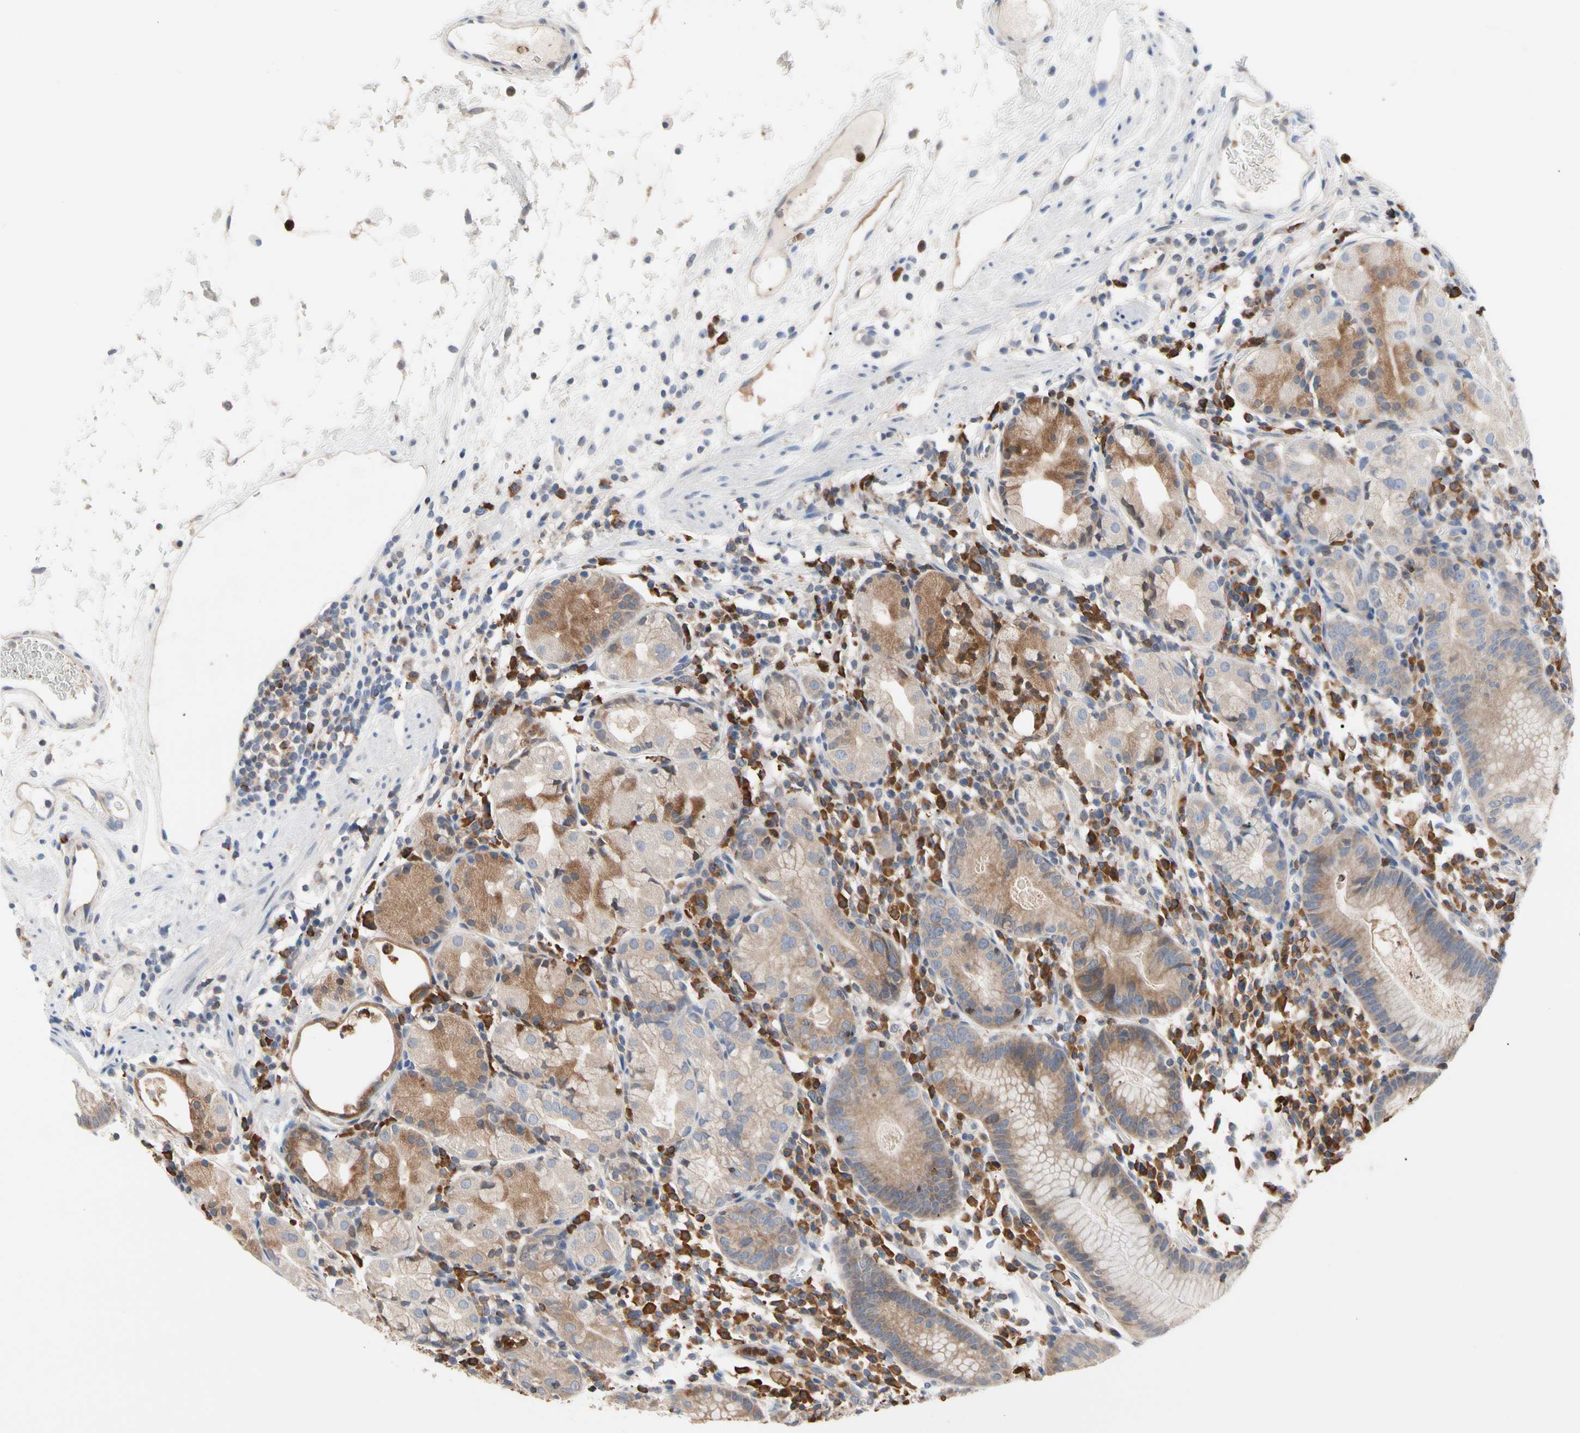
{"staining": {"intensity": "moderate", "quantity": "25%-75%", "location": "cytoplasmic/membranous"}, "tissue": "stomach", "cell_type": "Glandular cells", "image_type": "normal", "snomed": [{"axis": "morphology", "description": "Normal tissue, NOS"}, {"axis": "topography", "description": "Stomach"}, {"axis": "topography", "description": "Stomach, lower"}], "caption": "This photomicrograph exhibits benign stomach stained with immunohistochemistry (IHC) to label a protein in brown. The cytoplasmic/membranous of glandular cells show moderate positivity for the protein. Nuclei are counter-stained blue.", "gene": "MCL1", "patient": {"sex": "female", "age": 75}}